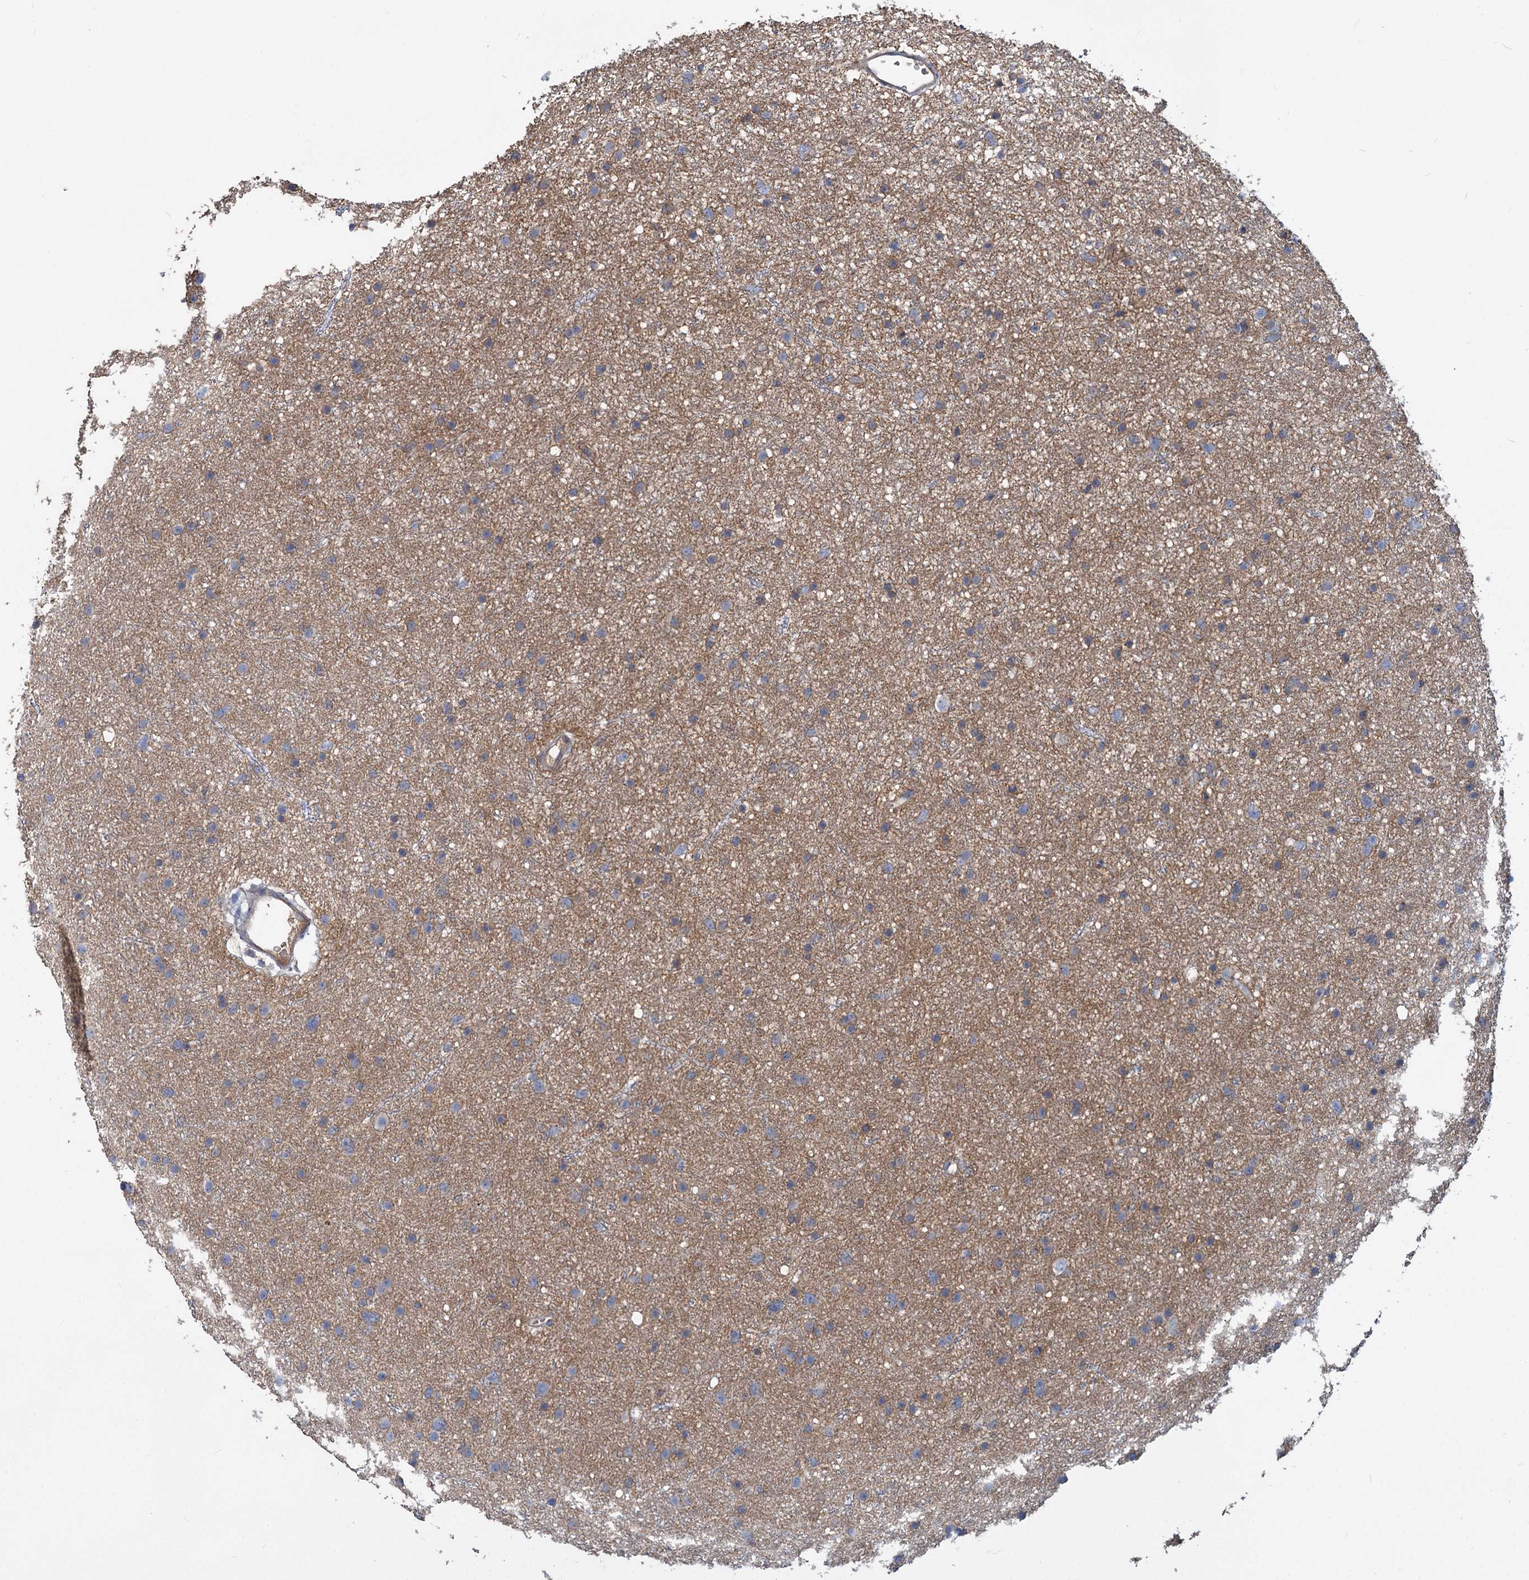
{"staining": {"intensity": "negative", "quantity": "none", "location": "none"}, "tissue": "glioma", "cell_type": "Tumor cells", "image_type": "cancer", "snomed": [{"axis": "morphology", "description": "Glioma, malignant, Low grade"}, {"axis": "topography", "description": "Cerebral cortex"}], "caption": "The immunohistochemistry (IHC) image has no significant positivity in tumor cells of malignant glioma (low-grade) tissue.", "gene": "URAD", "patient": {"sex": "female", "age": 39}}